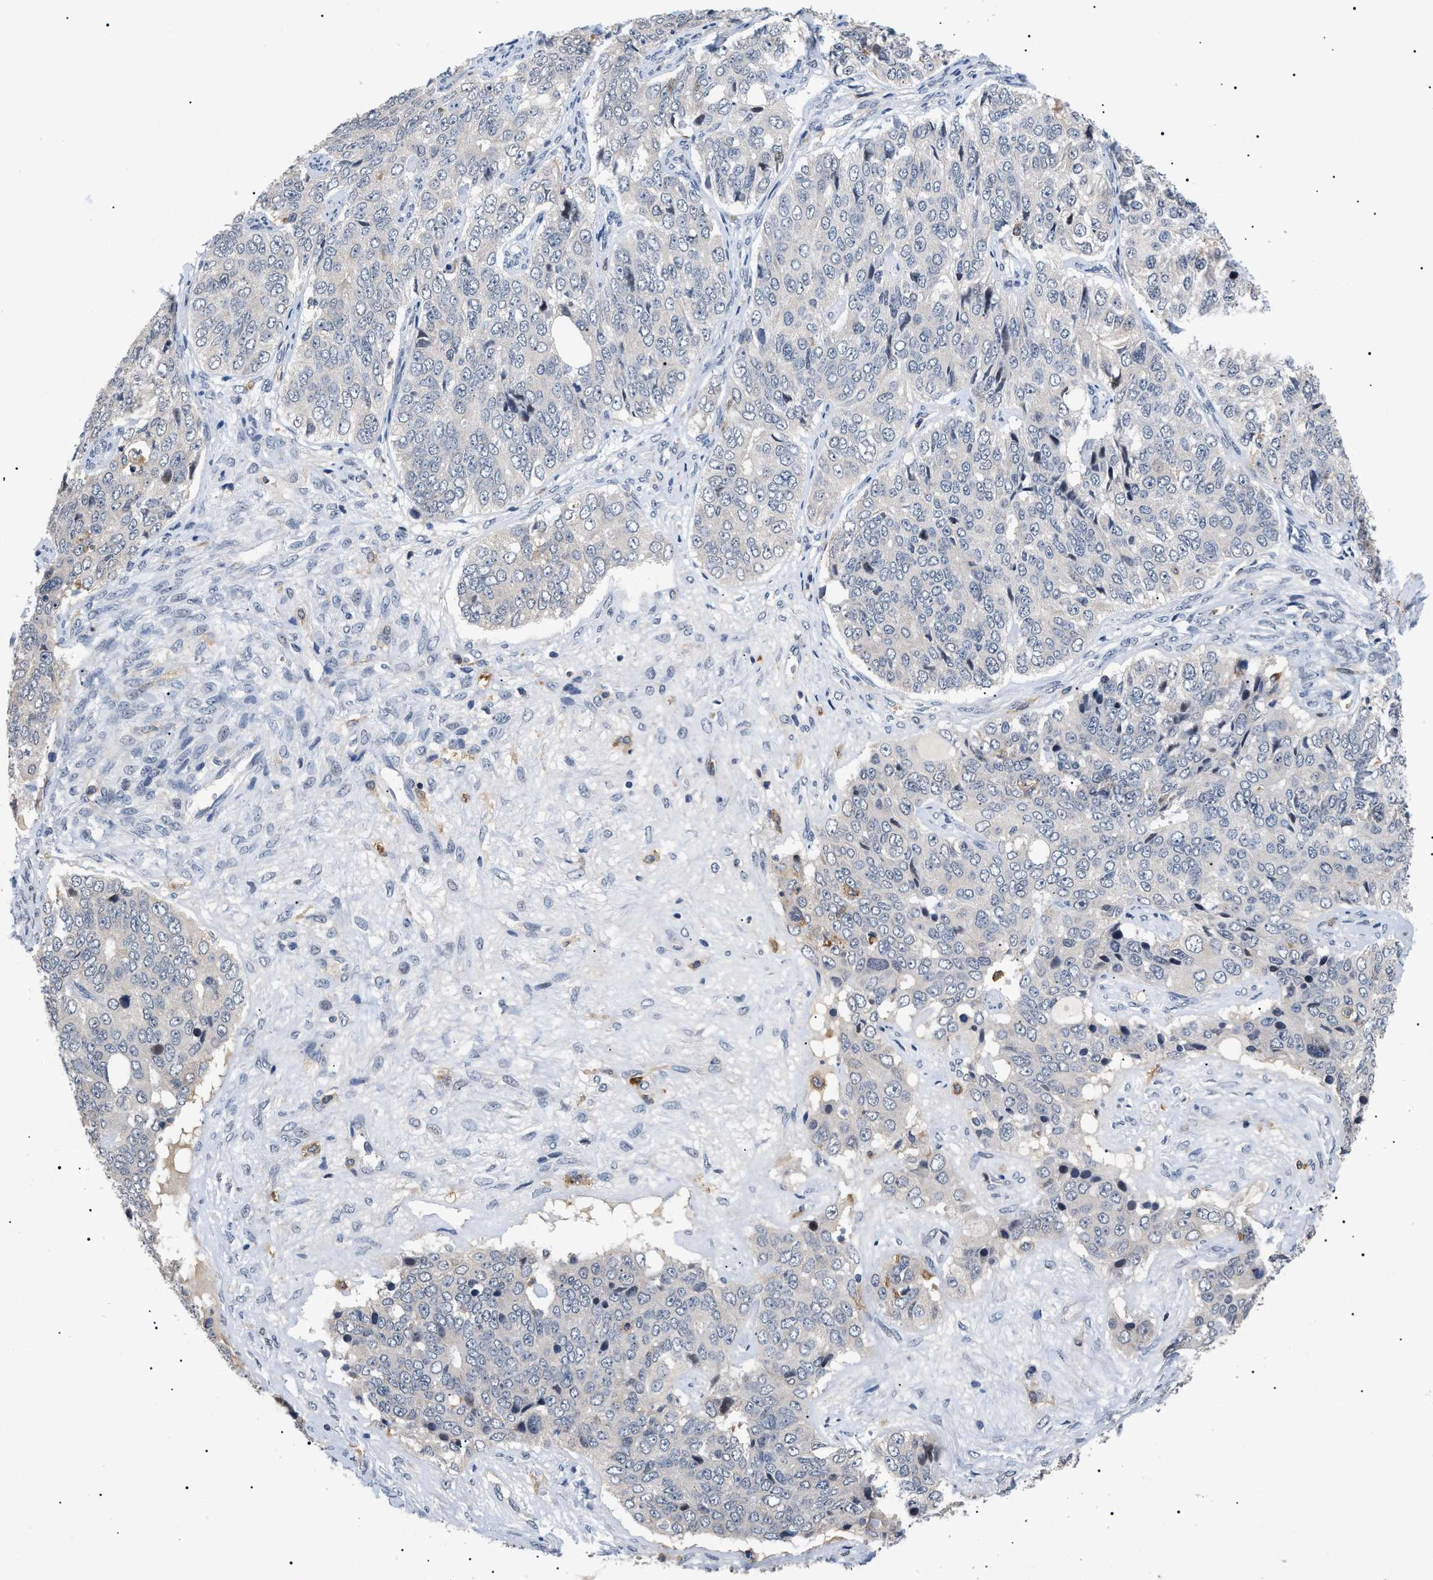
{"staining": {"intensity": "negative", "quantity": "none", "location": "none"}, "tissue": "ovarian cancer", "cell_type": "Tumor cells", "image_type": "cancer", "snomed": [{"axis": "morphology", "description": "Carcinoma, endometroid"}, {"axis": "topography", "description": "Ovary"}], "caption": "Tumor cells are negative for protein expression in human ovarian cancer.", "gene": "CD300A", "patient": {"sex": "female", "age": 51}}